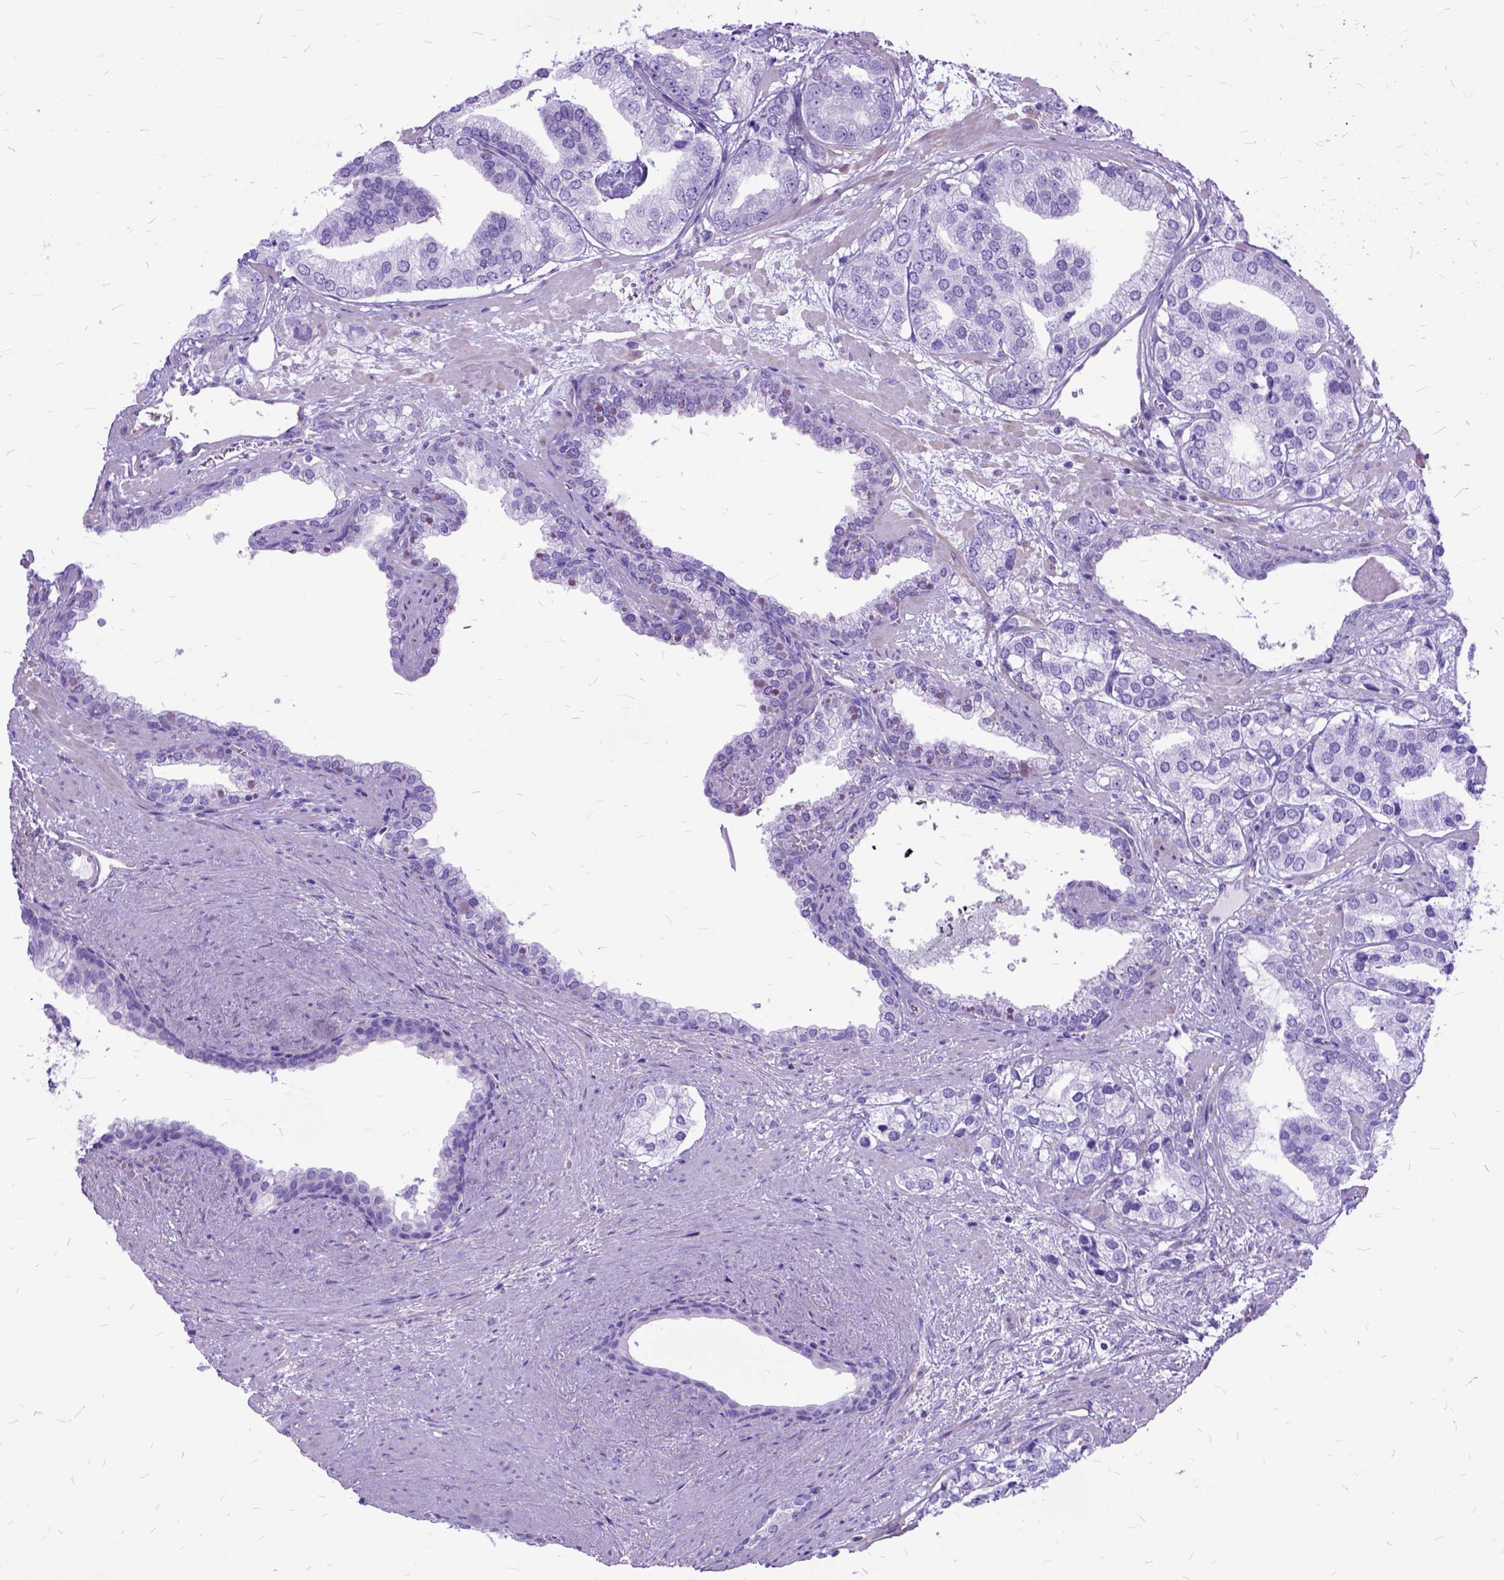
{"staining": {"intensity": "negative", "quantity": "none", "location": "none"}, "tissue": "prostate cancer", "cell_type": "Tumor cells", "image_type": "cancer", "snomed": [{"axis": "morphology", "description": "Adenocarcinoma, High grade"}, {"axis": "topography", "description": "Prostate"}], "caption": "Micrograph shows no significant protein expression in tumor cells of prostate cancer.", "gene": "ARL9", "patient": {"sex": "male", "age": 58}}